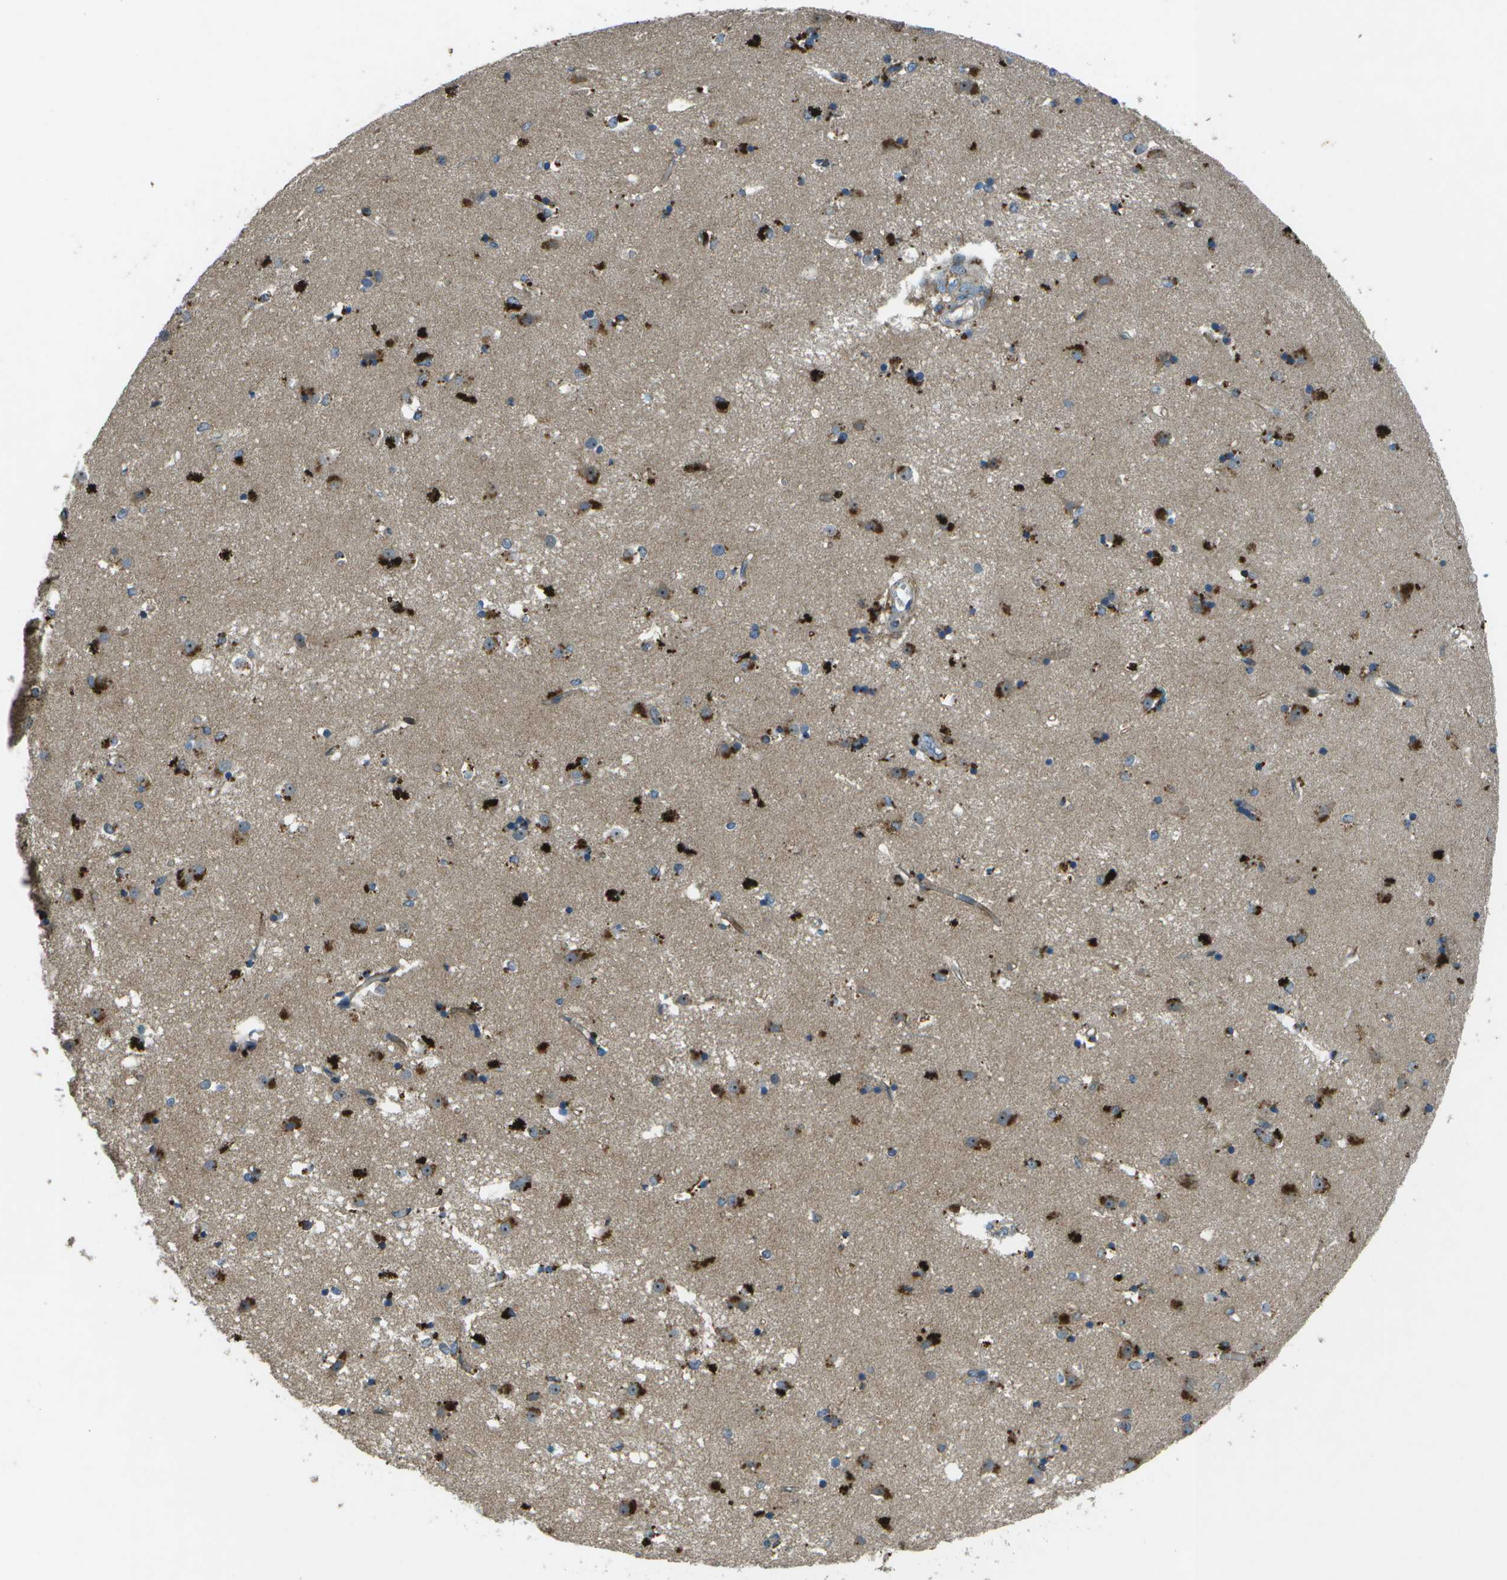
{"staining": {"intensity": "strong", "quantity": "25%-75%", "location": "cytoplasmic/membranous"}, "tissue": "caudate", "cell_type": "Glial cells", "image_type": "normal", "snomed": [{"axis": "morphology", "description": "Normal tissue, NOS"}, {"axis": "topography", "description": "Lateral ventricle wall"}], "caption": "Immunohistochemical staining of unremarkable caudate shows high levels of strong cytoplasmic/membranous positivity in about 25%-75% of glial cells.", "gene": "PXYLP1", "patient": {"sex": "male", "age": 45}}